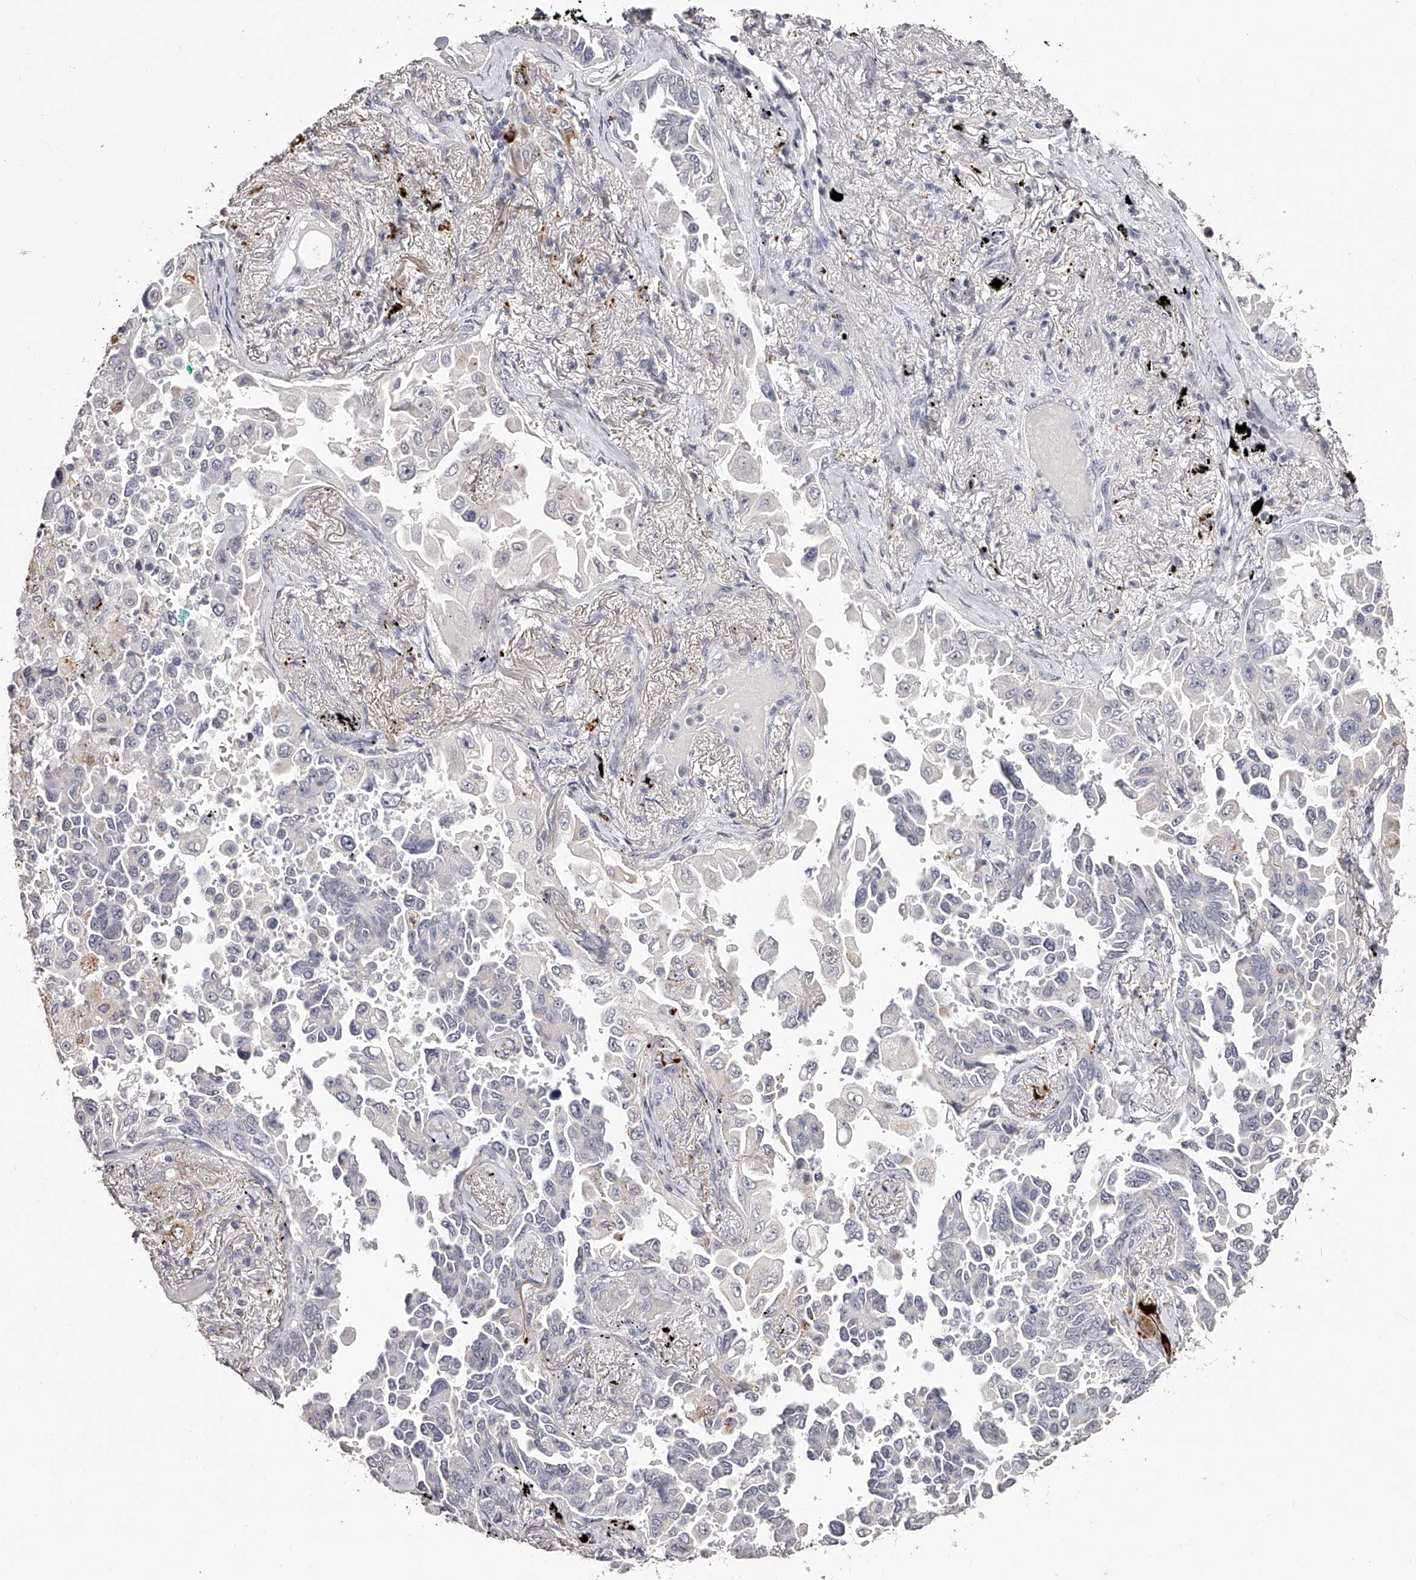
{"staining": {"intensity": "negative", "quantity": "none", "location": "none"}, "tissue": "lung cancer", "cell_type": "Tumor cells", "image_type": "cancer", "snomed": [{"axis": "morphology", "description": "Adenocarcinoma, NOS"}, {"axis": "topography", "description": "Lung"}], "caption": "The image demonstrates no staining of tumor cells in lung cancer. The staining is performed using DAB brown chromogen with nuclei counter-stained in using hematoxylin.", "gene": "SLC35D3", "patient": {"sex": "female", "age": 67}}